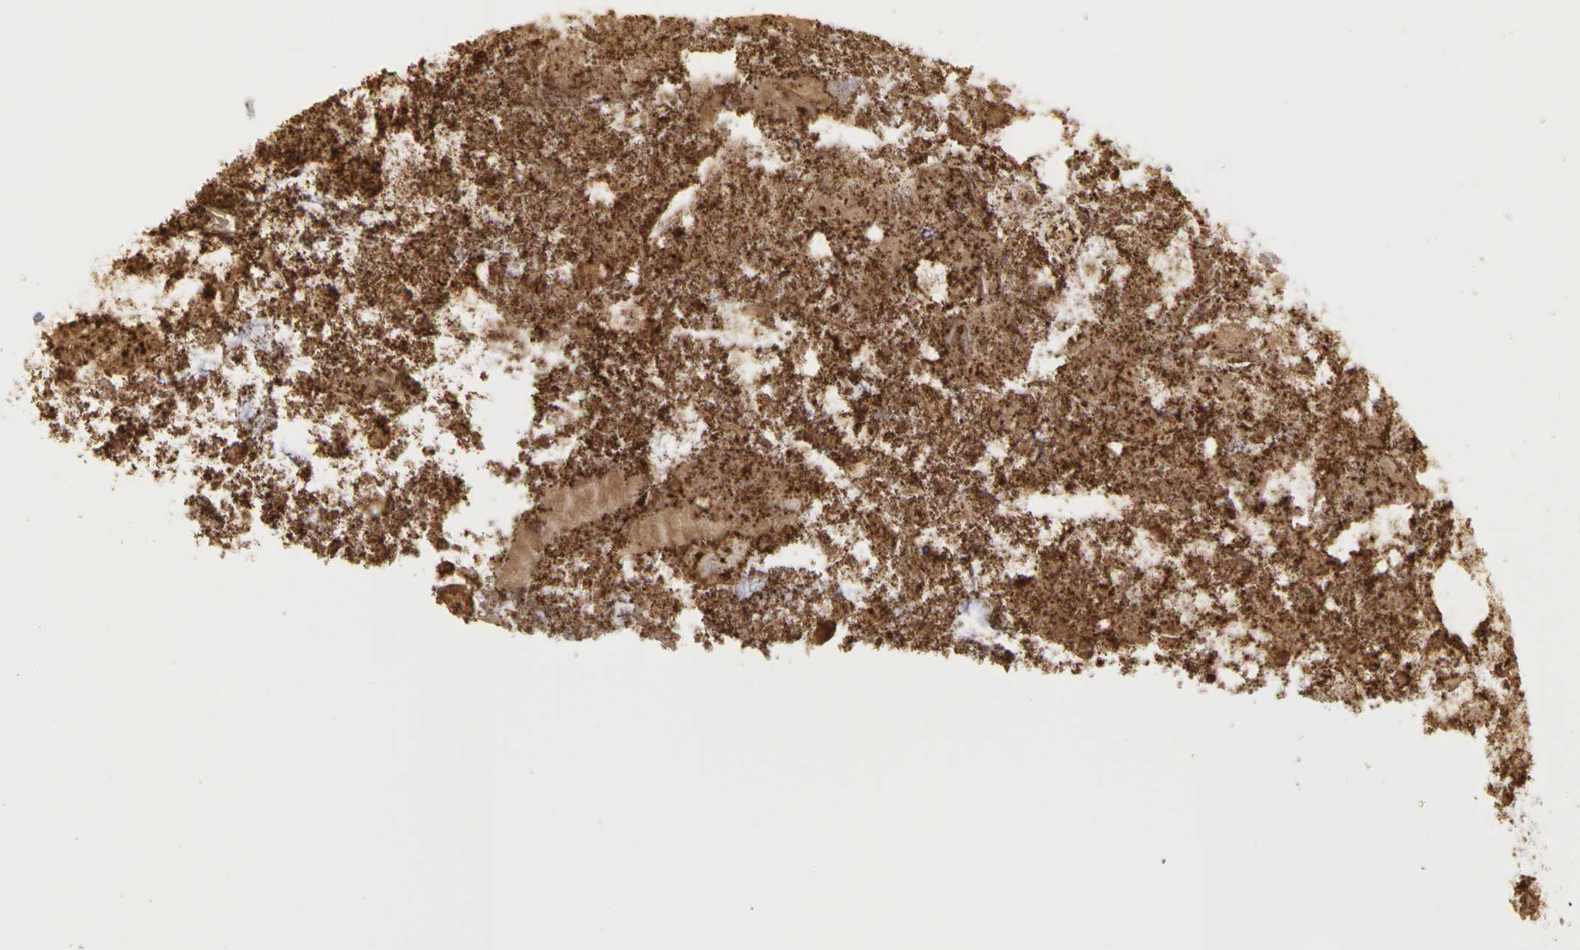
{"staining": {"intensity": "moderate", "quantity": "25%-75%", "location": "cytoplasmic/membranous"}, "tissue": "appendix", "cell_type": "Glandular cells", "image_type": "normal", "snomed": [{"axis": "morphology", "description": "Normal tissue, NOS"}, {"axis": "topography", "description": "Appendix"}], "caption": "Brown immunohistochemical staining in unremarkable human appendix exhibits moderate cytoplasmic/membranous positivity in about 25%-75% of glandular cells.", "gene": "FRMD7", "patient": {"sex": "female", "age": 82}}